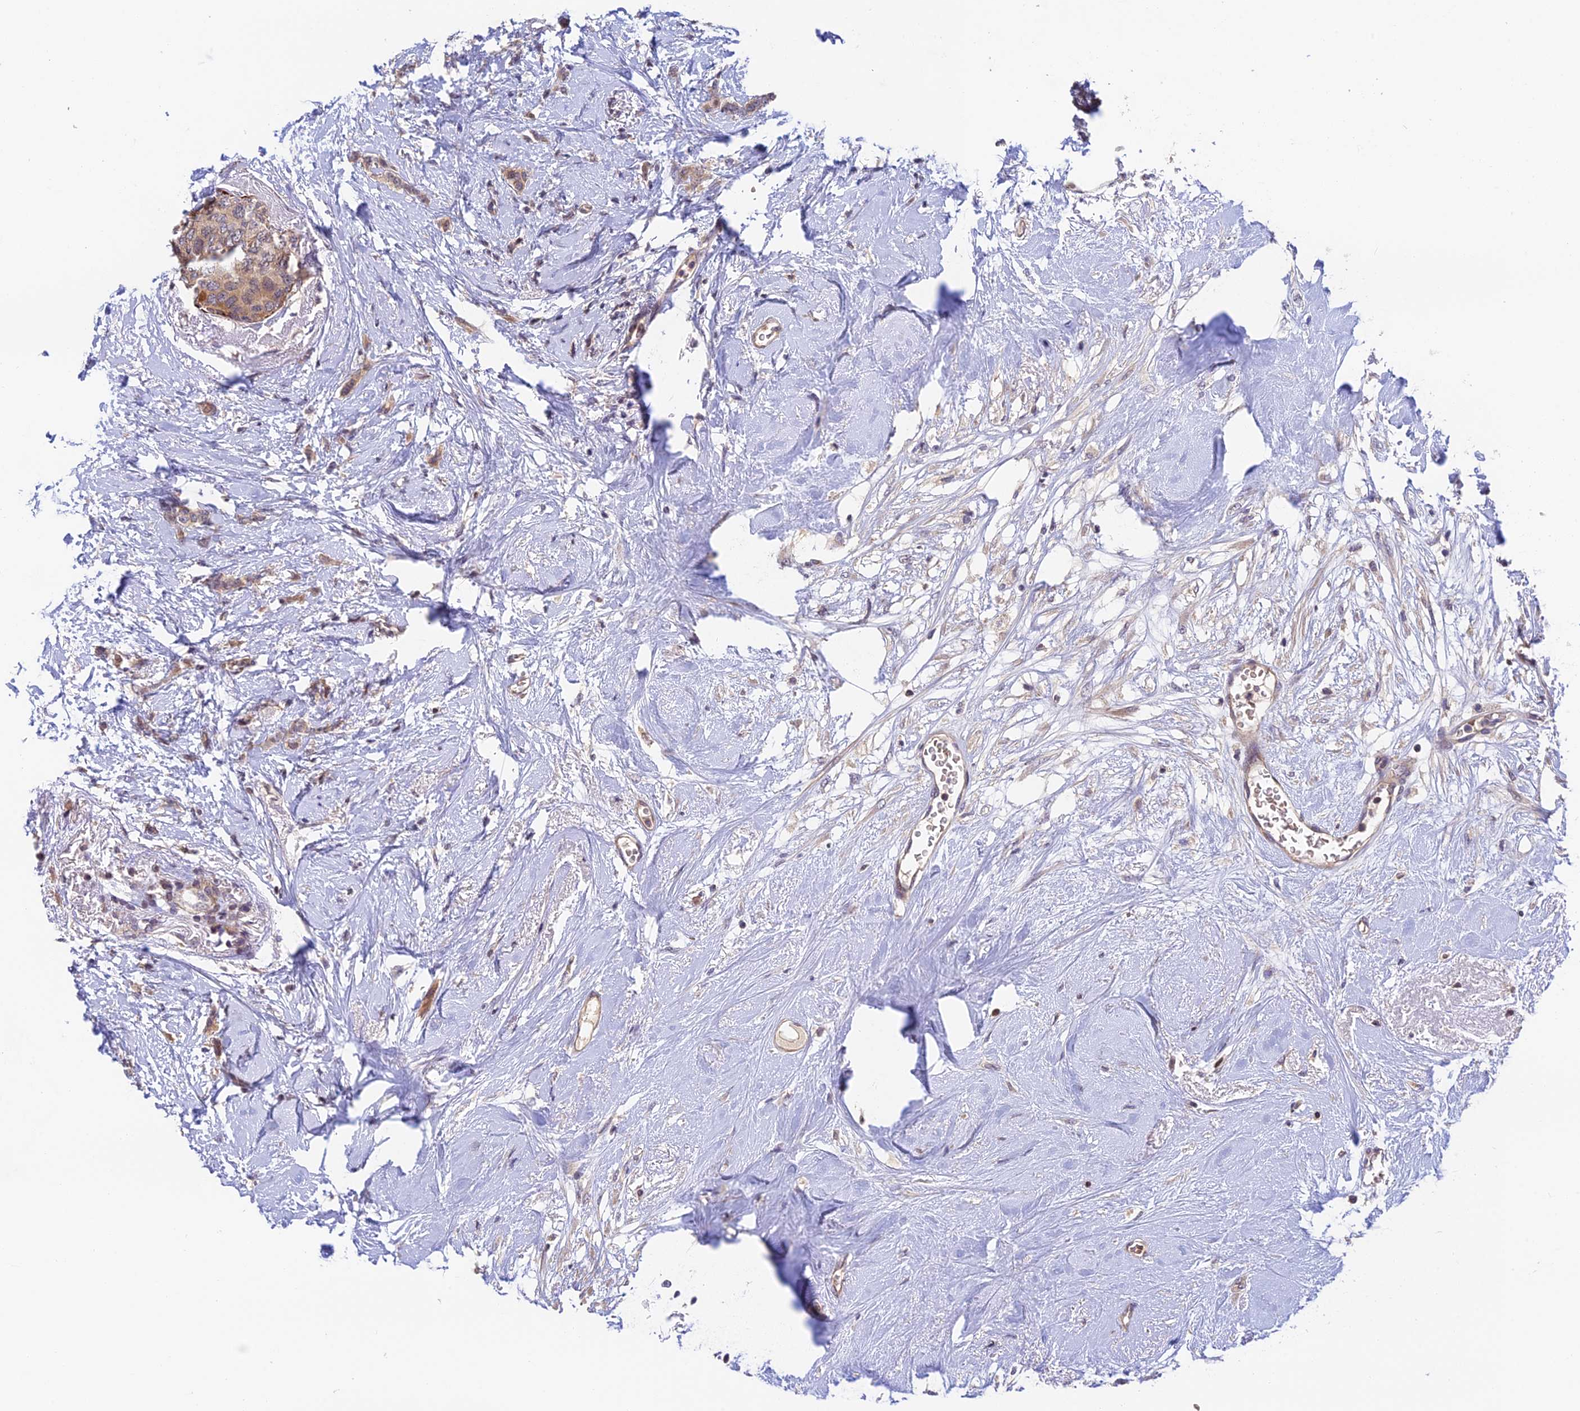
{"staining": {"intensity": "weak", "quantity": ">75%", "location": "cytoplasmic/membranous"}, "tissue": "breast cancer", "cell_type": "Tumor cells", "image_type": "cancer", "snomed": [{"axis": "morphology", "description": "Duct carcinoma"}, {"axis": "topography", "description": "Breast"}], "caption": "Breast cancer (invasive ductal carcinoma) stained for a protein (brown) displays weak cytoplasmic/membranous positive positivity in about >75% of tumor cells.", "gene": "CWH43", "patient": {"sex": "female", "age": 72}}